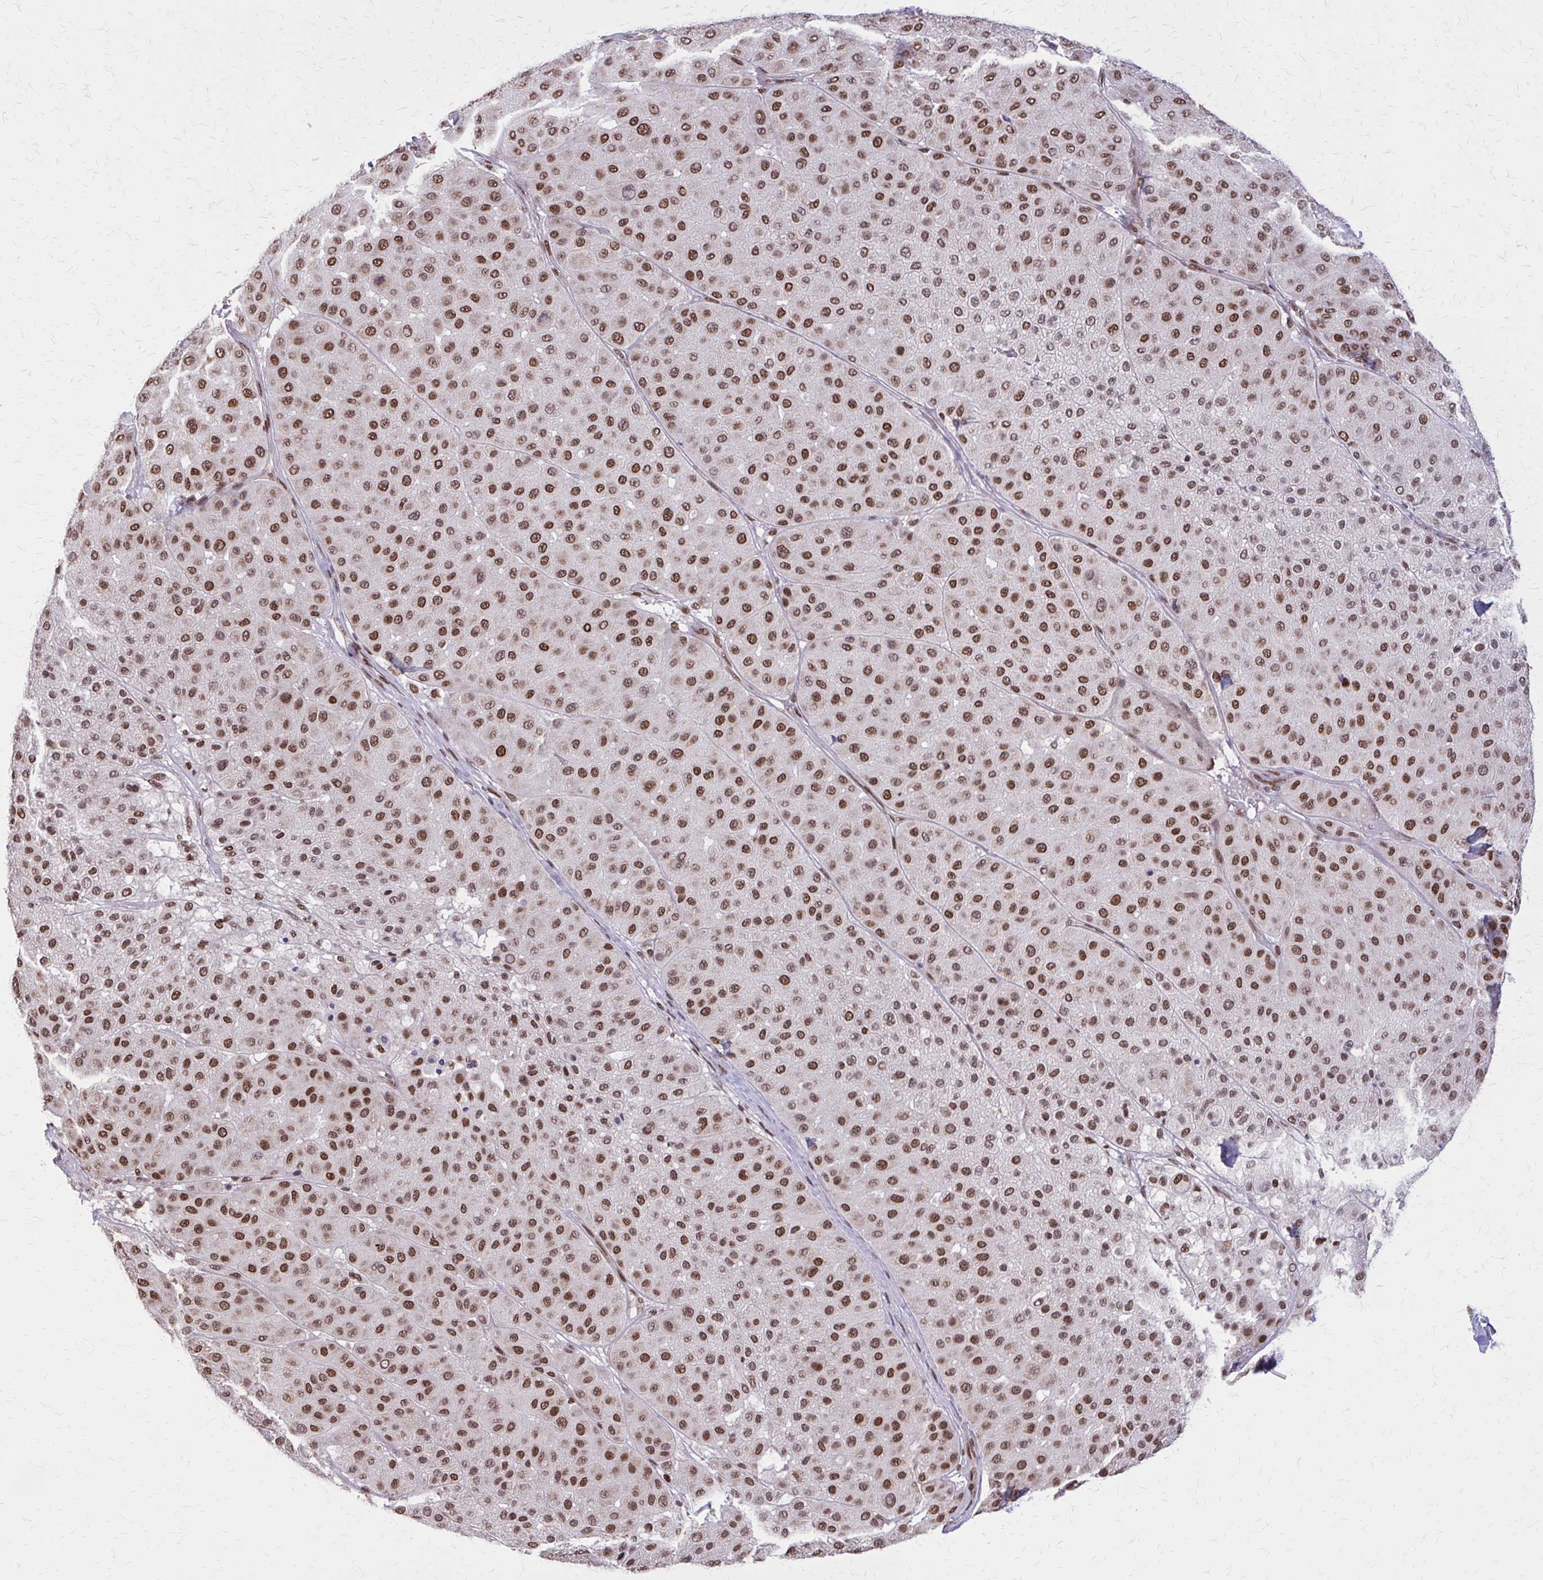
{"staining": {"intensity": "moderate", "quantity": ">75%", "location": "nuclear"}, "tissue": "melanoma", "cell_type": "Tumor cells", "image_type": "cancer", "snomed": [{"axis": "morphology", "description": "Malignant melanoma, Metastatic site"}, {"axis": "topography", "description": "Smooth muscle"}], "caption": "The photomicrograph displays immunohistochemical staining of malignant melanoma (metastatic site). There is moderate nuclear expression is identified in approximately >75% of tumor cells.", "gene": "TTF1", "patient": {"sex": "male", "age": 41}}